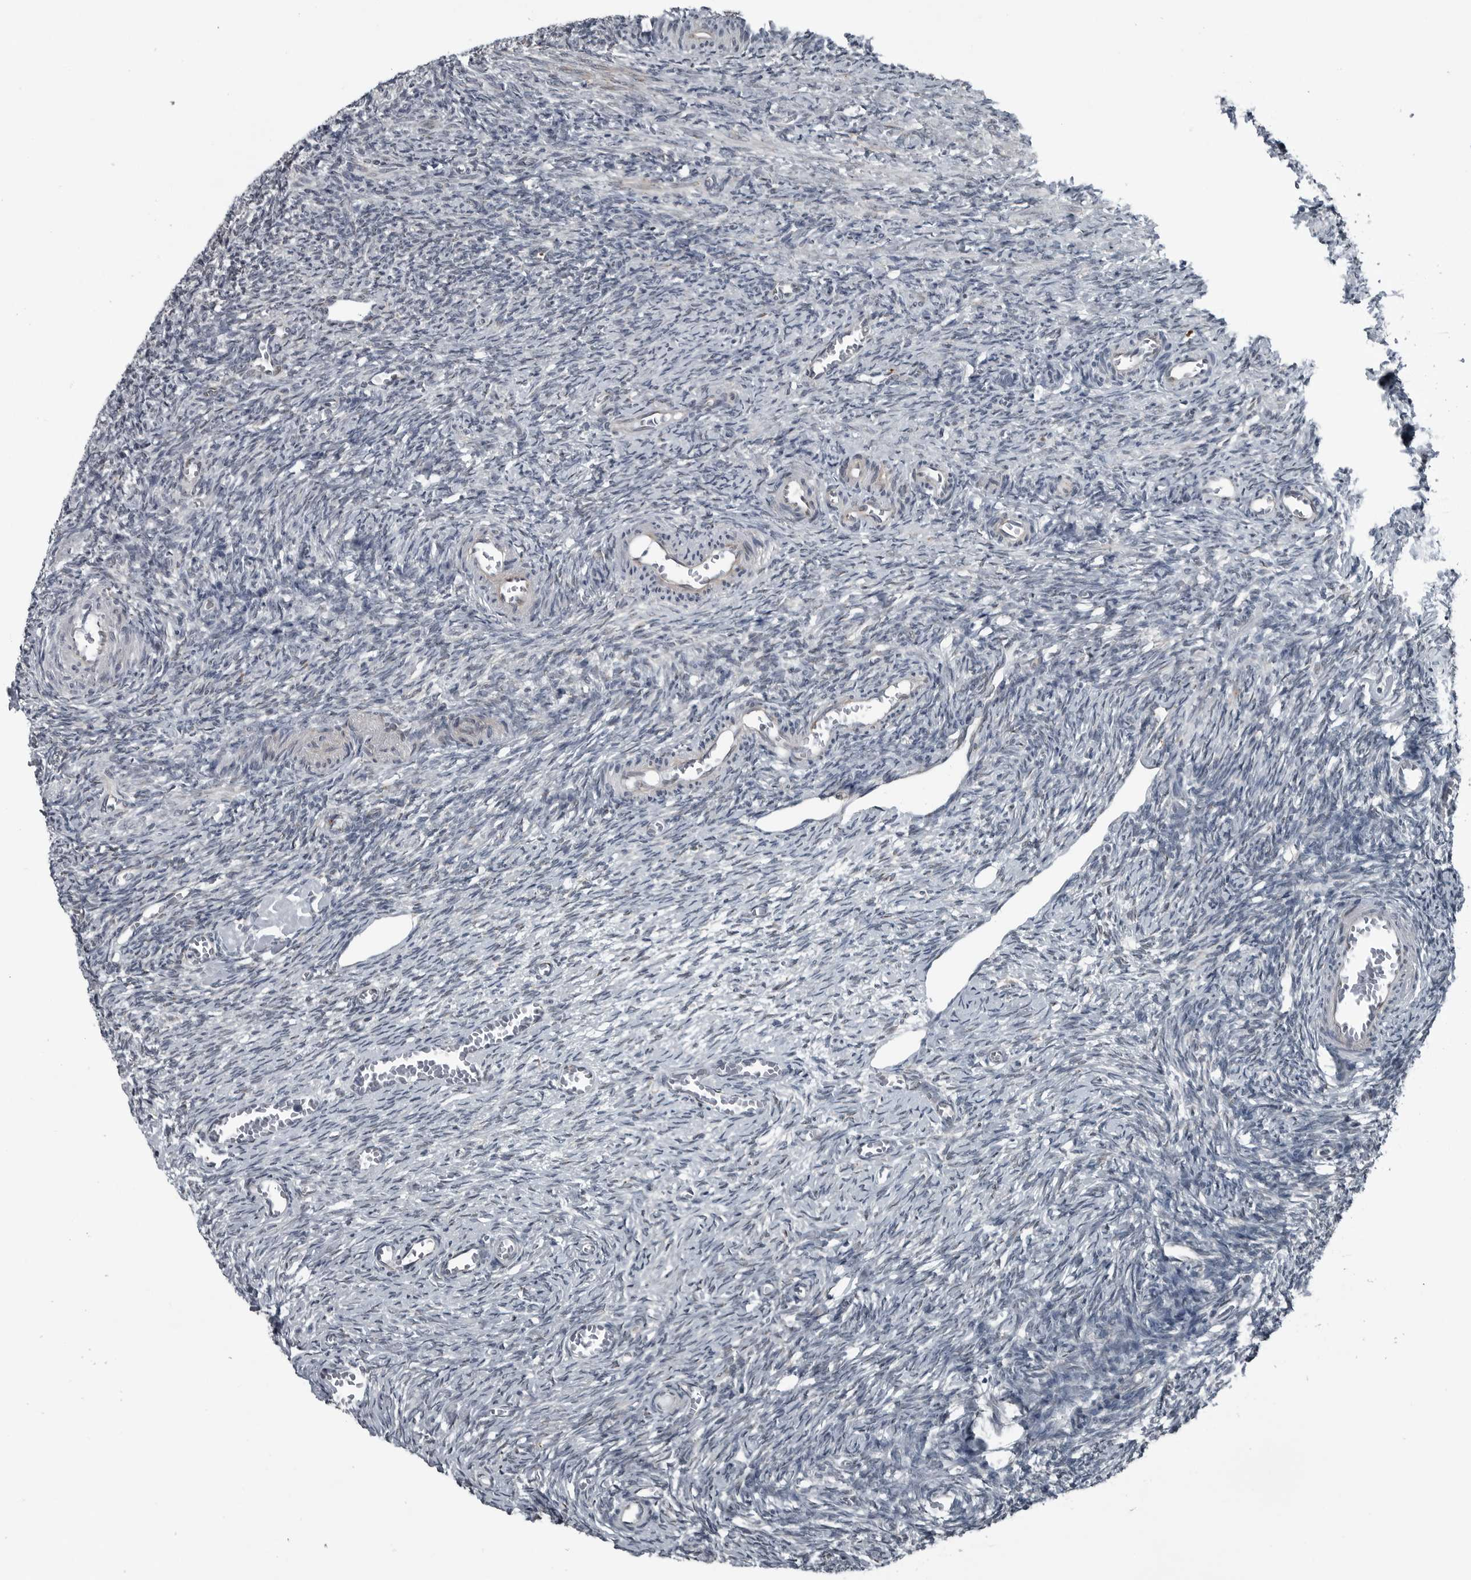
{"staining": {"intensity": "negative", "quantity": "none", "location": "none"}, "tissue": "ovary", "cell_type": "Follicle cells", "image_type": "normal", "snomed": [{"axis": "morphology", "description": "Normal tissue, NOS"}, {"axis": "topography", "description": "Ovary"}], "caption": "High power microscopy micrograph of an immunohistochemistry histopathology image of benign ovary, revealing no significant positivity in follicle cells.", "gene": "CEP85", "patient": {"sex": "female", "age": 27}}